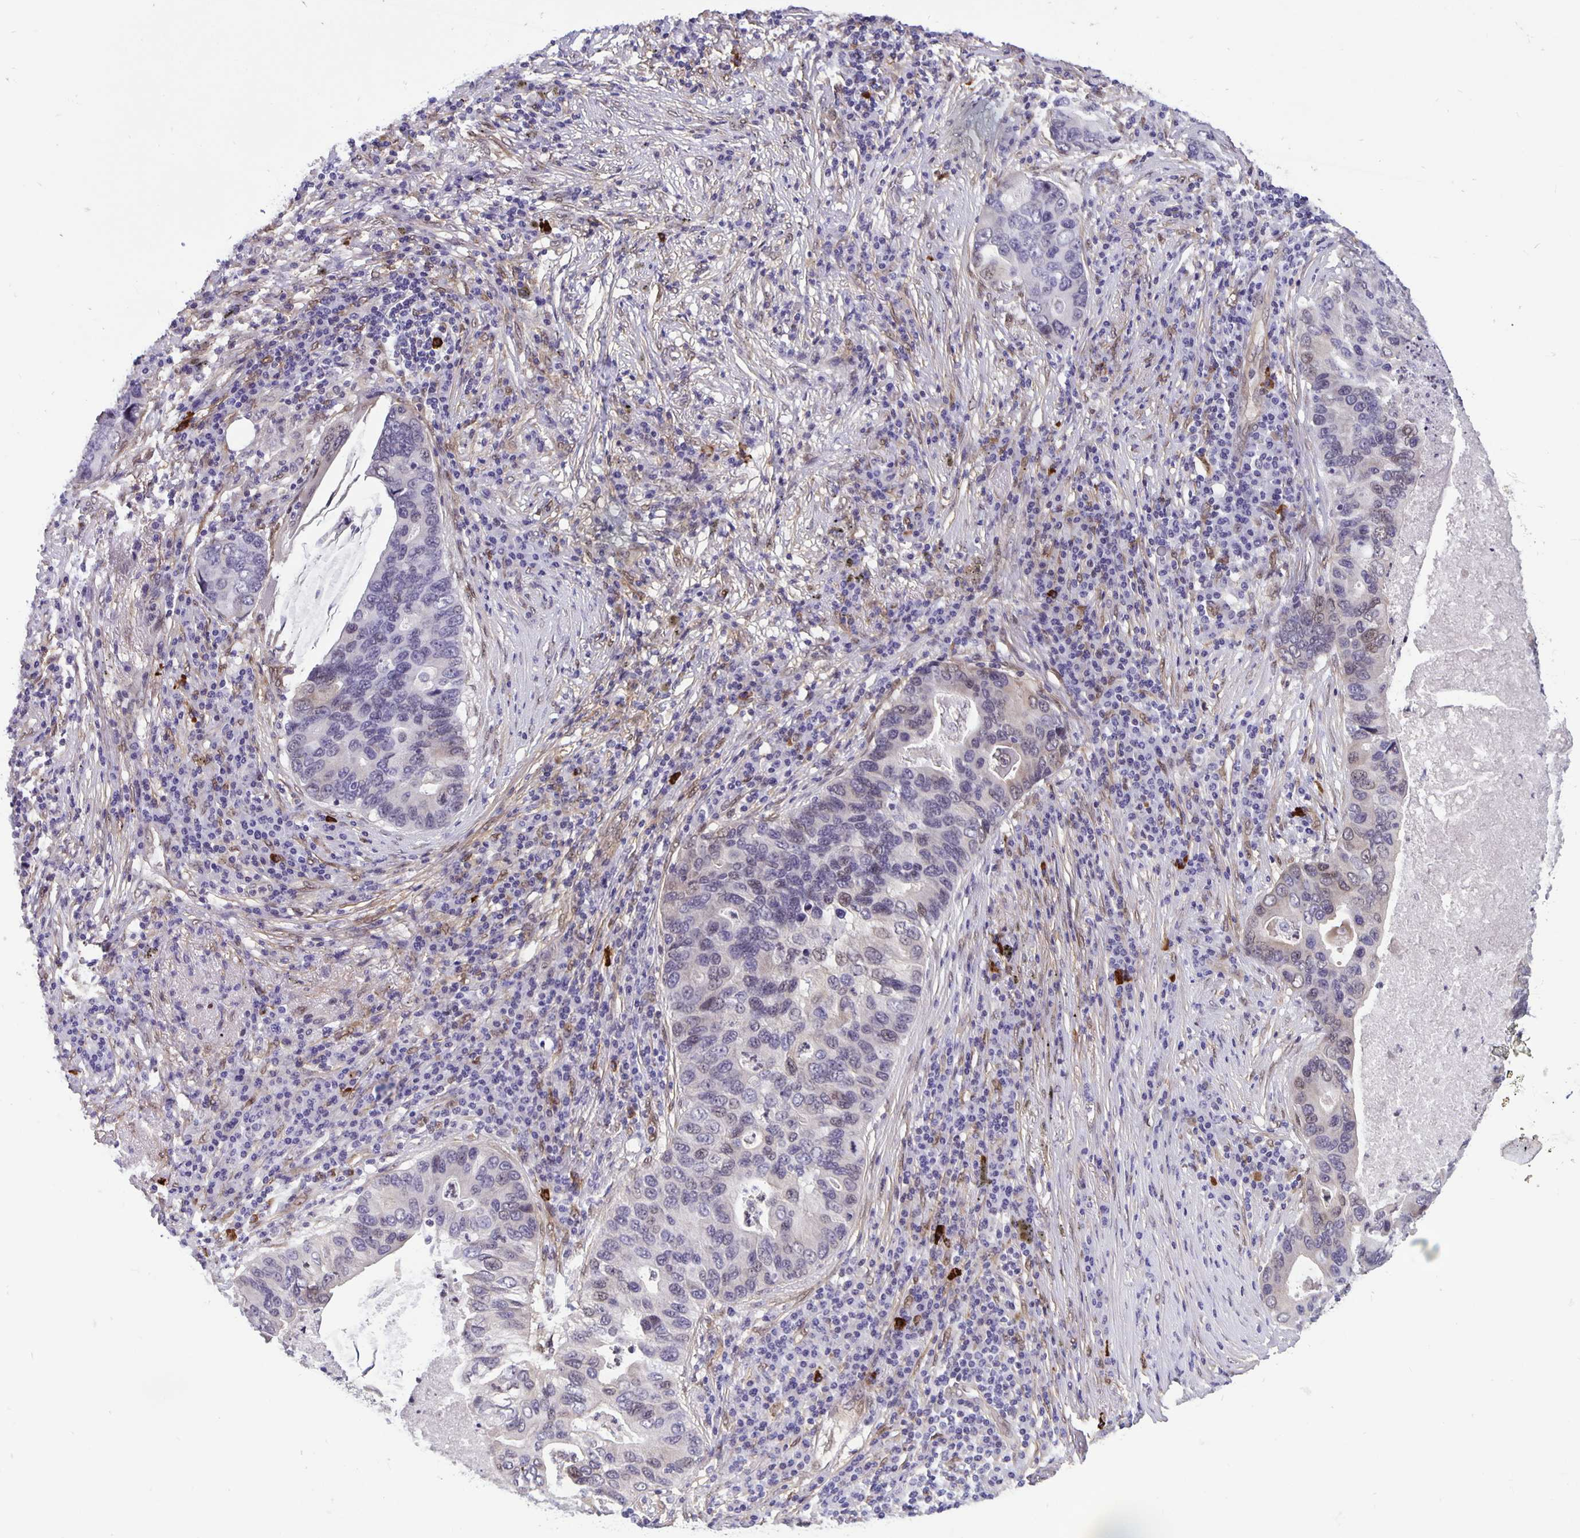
{"staining": {"intensity": "negative", "quantity": "none", "location": "none"}, "tissue": "lung cancer", "cell_type": "Tumor cells", "image_type": "cancer", "snomed": [{"axis": "morphology", "description": "Adenocarcinoma, NOS"}, {"axis": "morphology", "description": "Adenocarcinoma, metastatic, NOS"}, {"axis": "topography", "description": "Lymph node"}, {"axis": "topography", "description": "Lung"}], "caption": "DAB immunohistochemical staining of lung cancer (metastatic adenocarcinoma) displays no significant staining in tumor cells.", "gene": "TAX1BP3", "patient": {"sex": "female", "age": 54}}